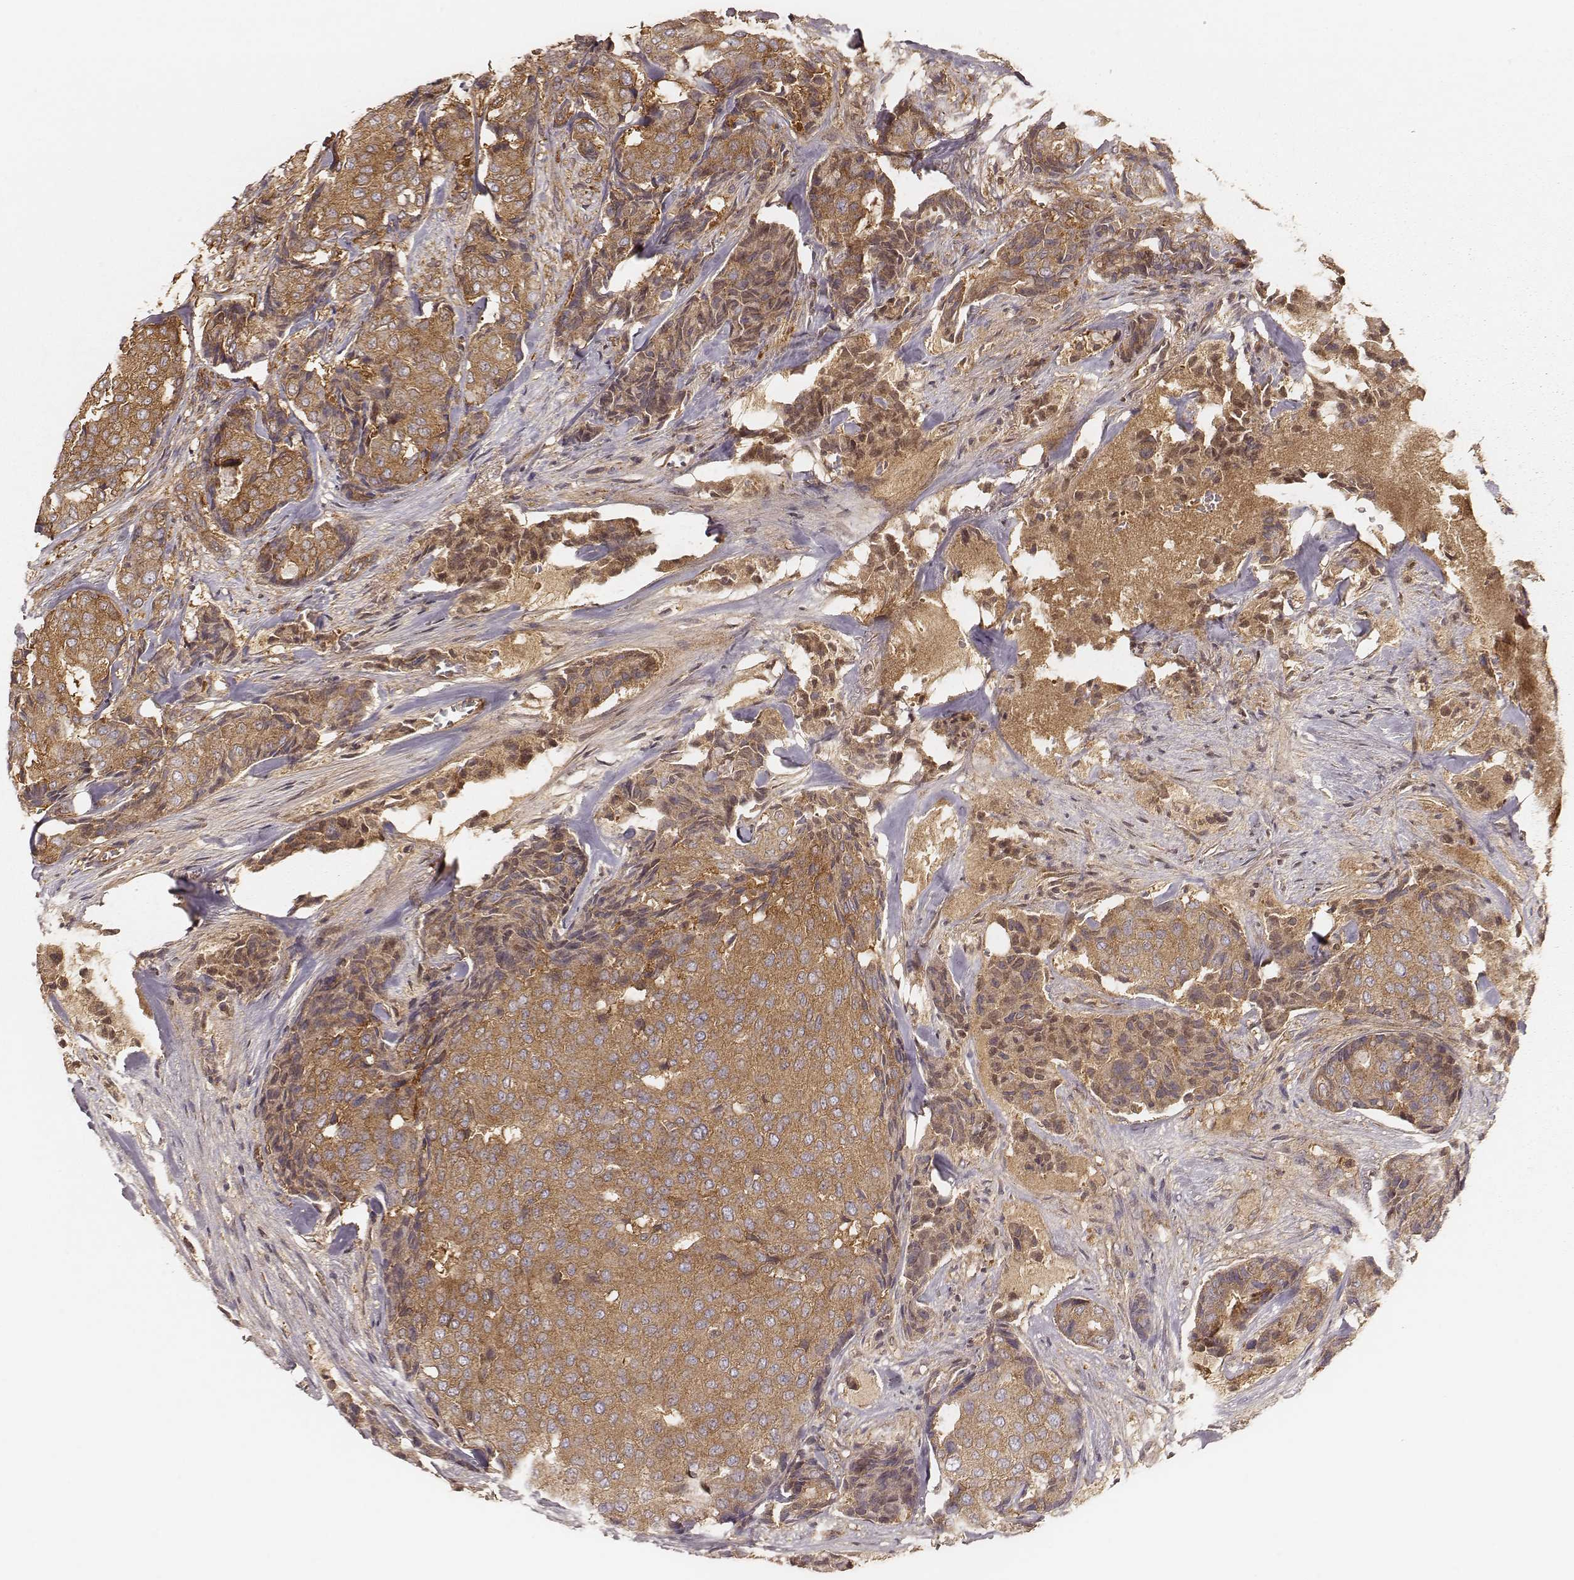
{"staining": {"intensity": "moderate", "quantity": ">75%", "location": "cytoplasmic/membranous"}, "tissue": "breast cancer", "cell_type": "Tumor cells", "image_type": "cancer", "snomed": [{"axis": "morphology", "description": "Duct carcinoma"}, {"axis": "topography", "description": "Breast"}], "caption": "Immunohistochemistry (IHC) (DAB (3,3'-diaminobenzidine)) staining of breast cancer demonstrates moderate cytoplasmic/membranous protein staining in about >75% of tumor cells.", "gene": "CARS1", "patient": {"sex": "female", "age": 75}}